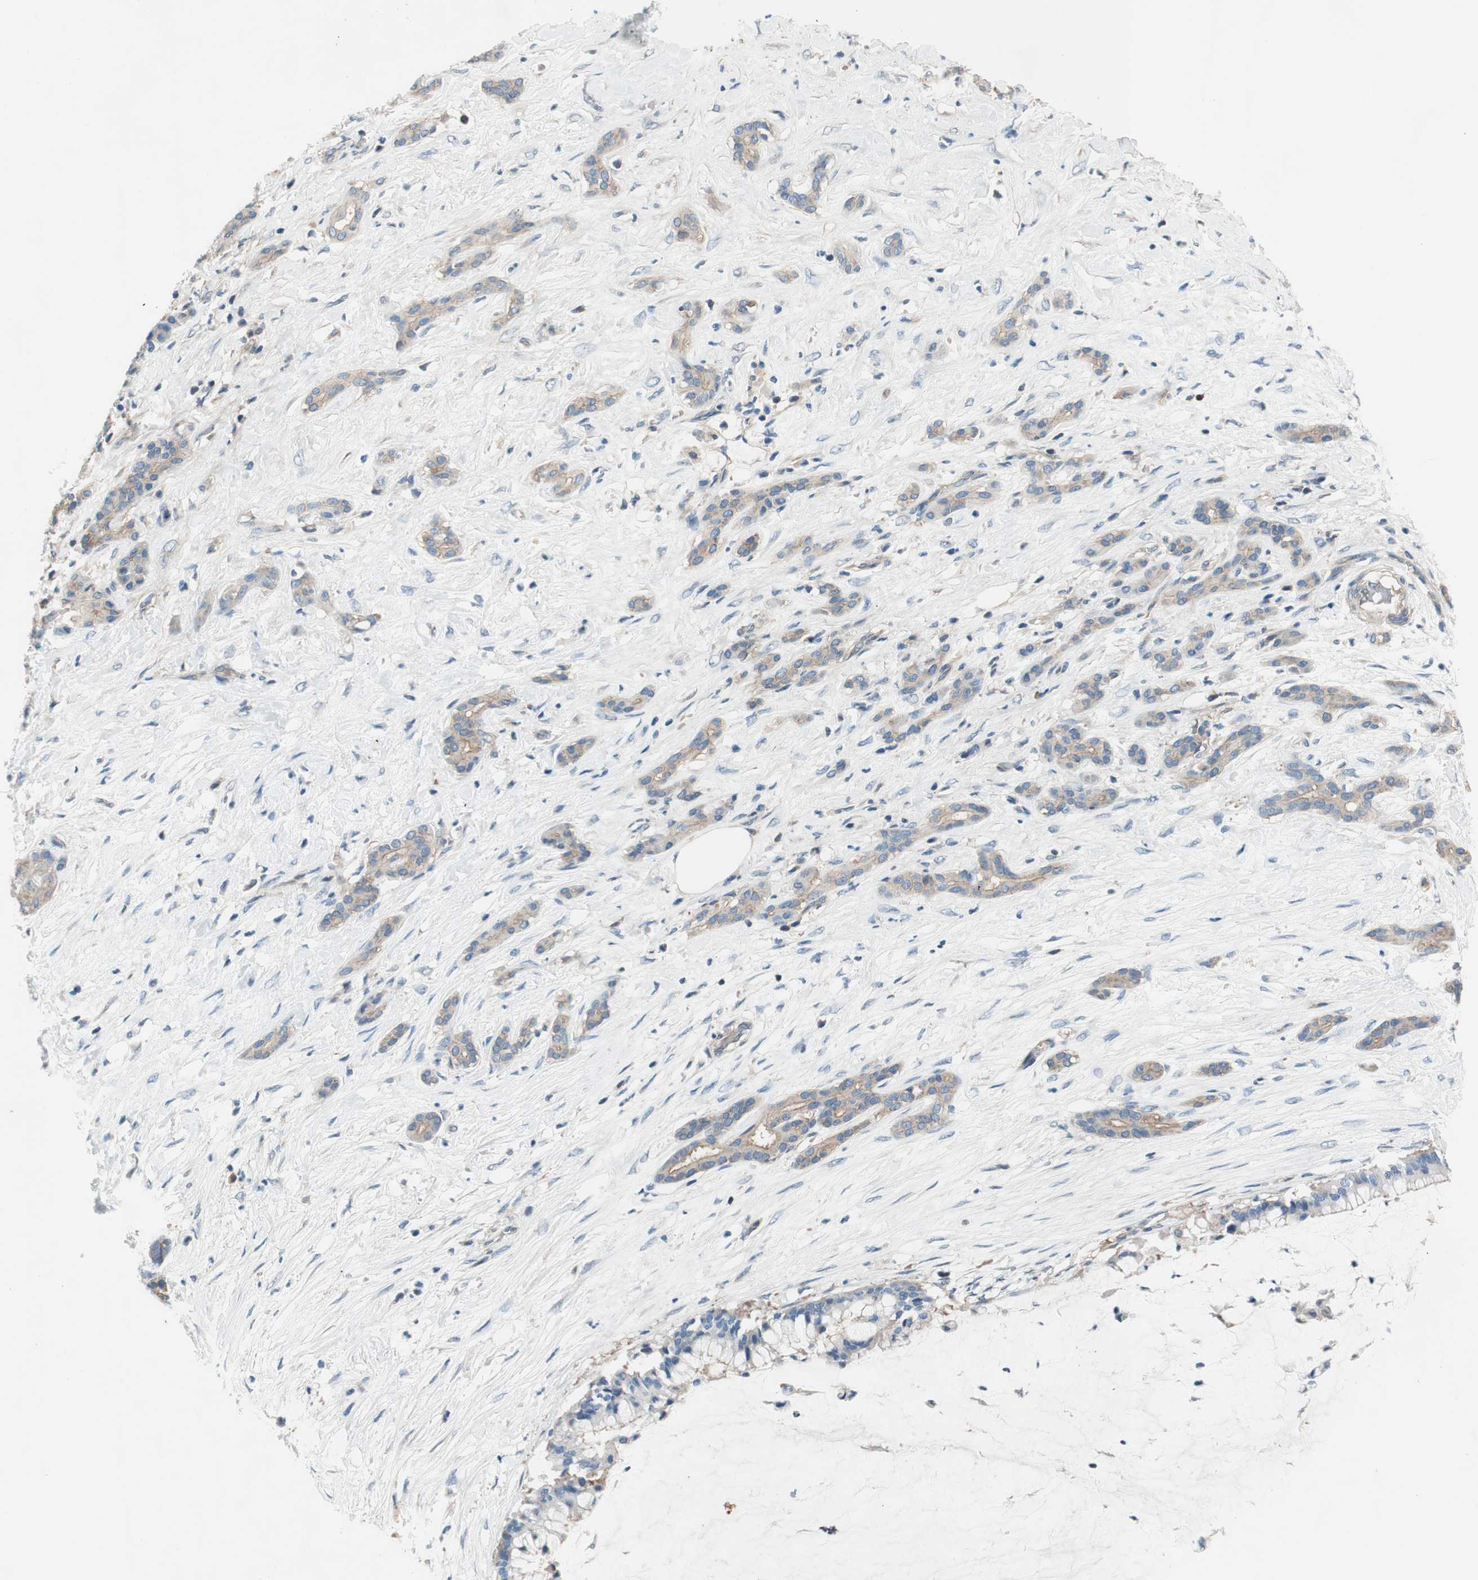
{"staining": {"intensity": "weak", "quantity": ">75%", "location": "cytoplasmic/membranous"}, "tissue": "pancreatic cancer", "cell_type": "Tumor cells", "image_type": "cancer", "snomed": [{"axis": "morphology", "description": "Adenocarcinoma, NOS"}, {"axis": "topography", "description": "Pancreas"}], "caption": "This photomicrograph displays adenocarcinoma (pancreatic) stained with immunohistochemistry to label a protein in brown. The cytoplasmic/membranous of tumor cells show weak positivity for the protein. Nuclei are counter-stained blue.", "gene": "CALML3", "patient": {"sex": "male", "age": 41}}